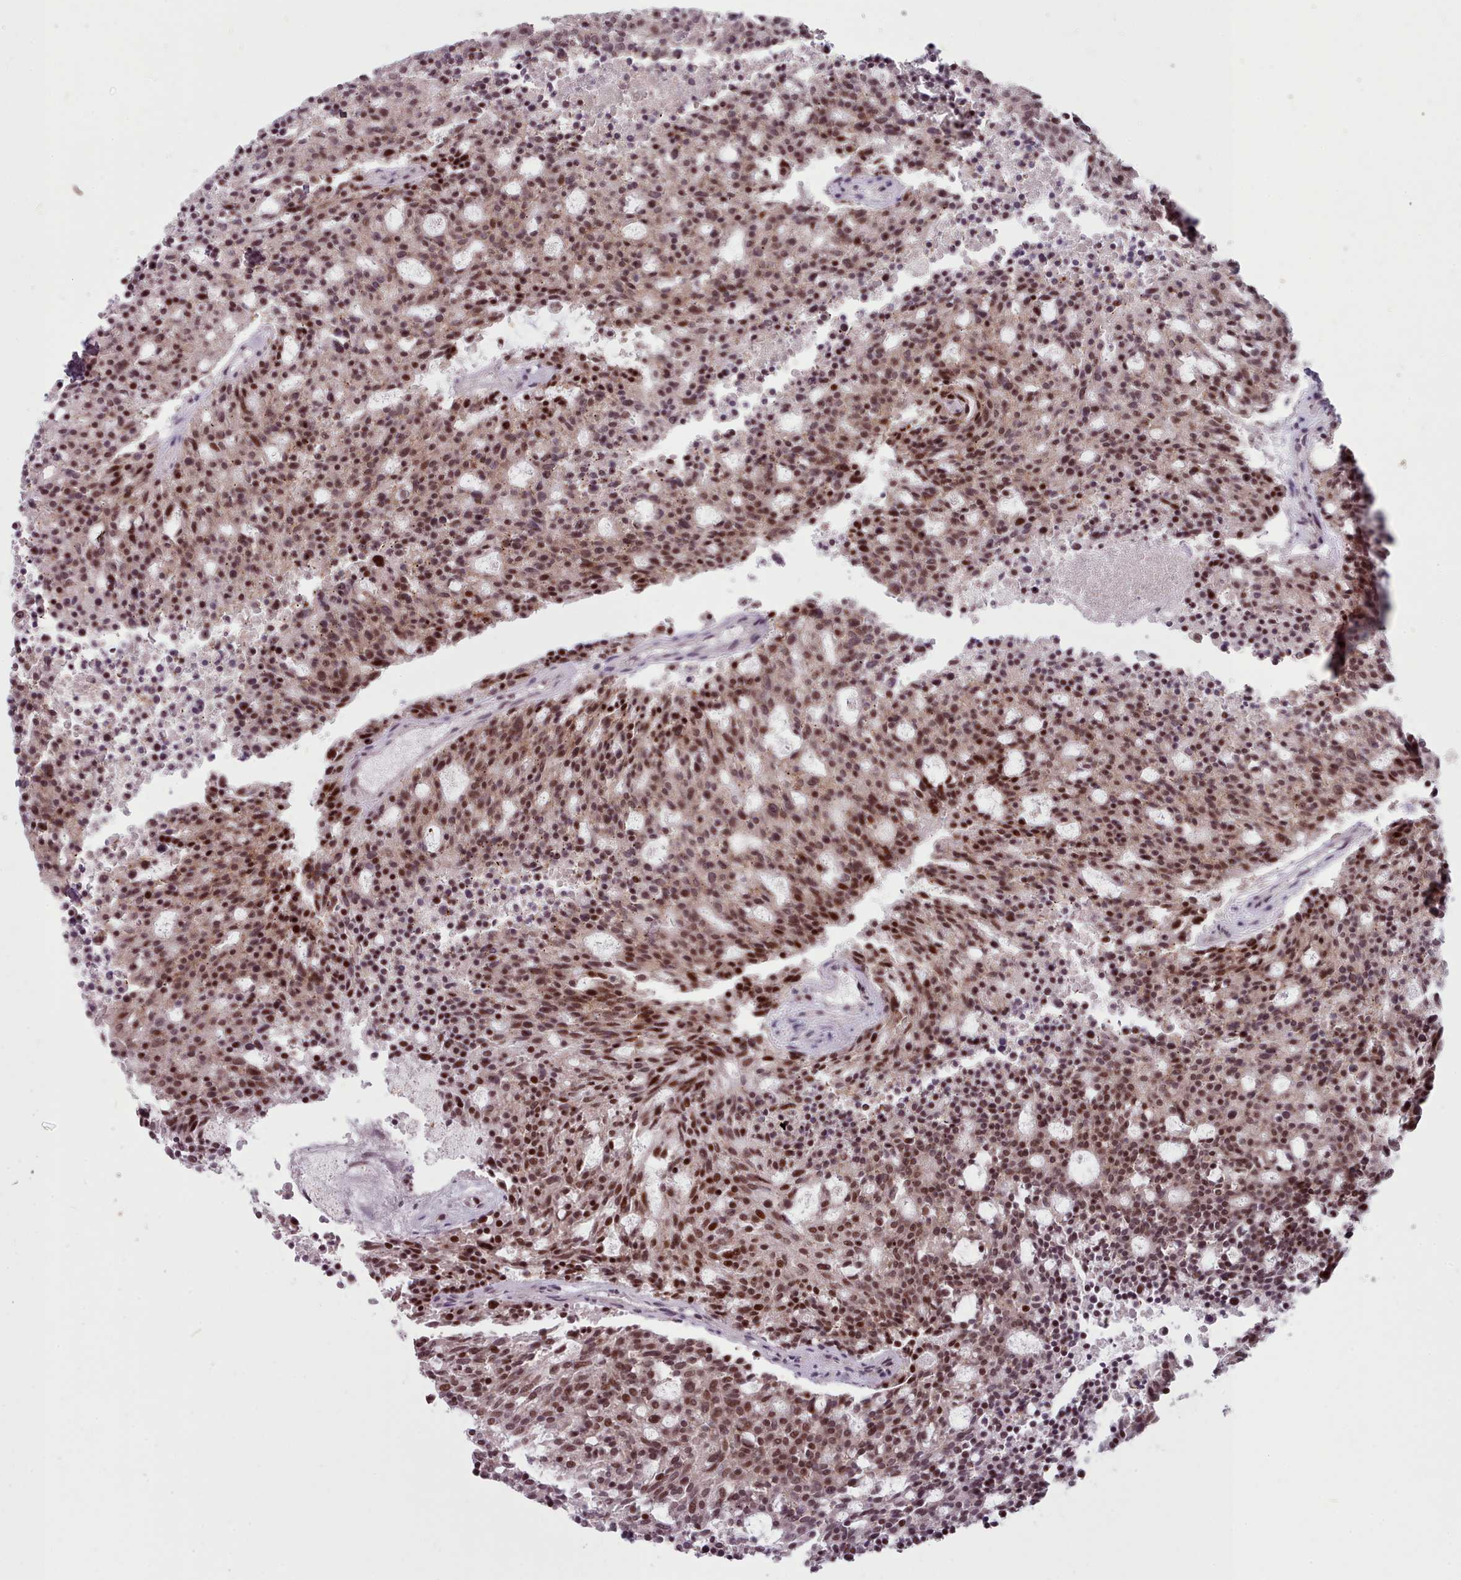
{"staining": {"intensity": "strong", "quantity": ">75%", "location": "nuclear"}, "tissue": "carcinoid", "cell_type": "Tumor cells", "image_type": "cancer", "snomed": [{"axis": "morphology", "description": "Carcinoid, malignant, NOS"}, {"axis": "topography", "description": "Pancreas"}], "caption": "This micrograph demonstrates IHC staining of malignant carcinoid, with high strong nuclear expression in approximately >75% of tumor cells.", "gene": "SRSF9", "patient": {"sex": "female", "age": 54}}